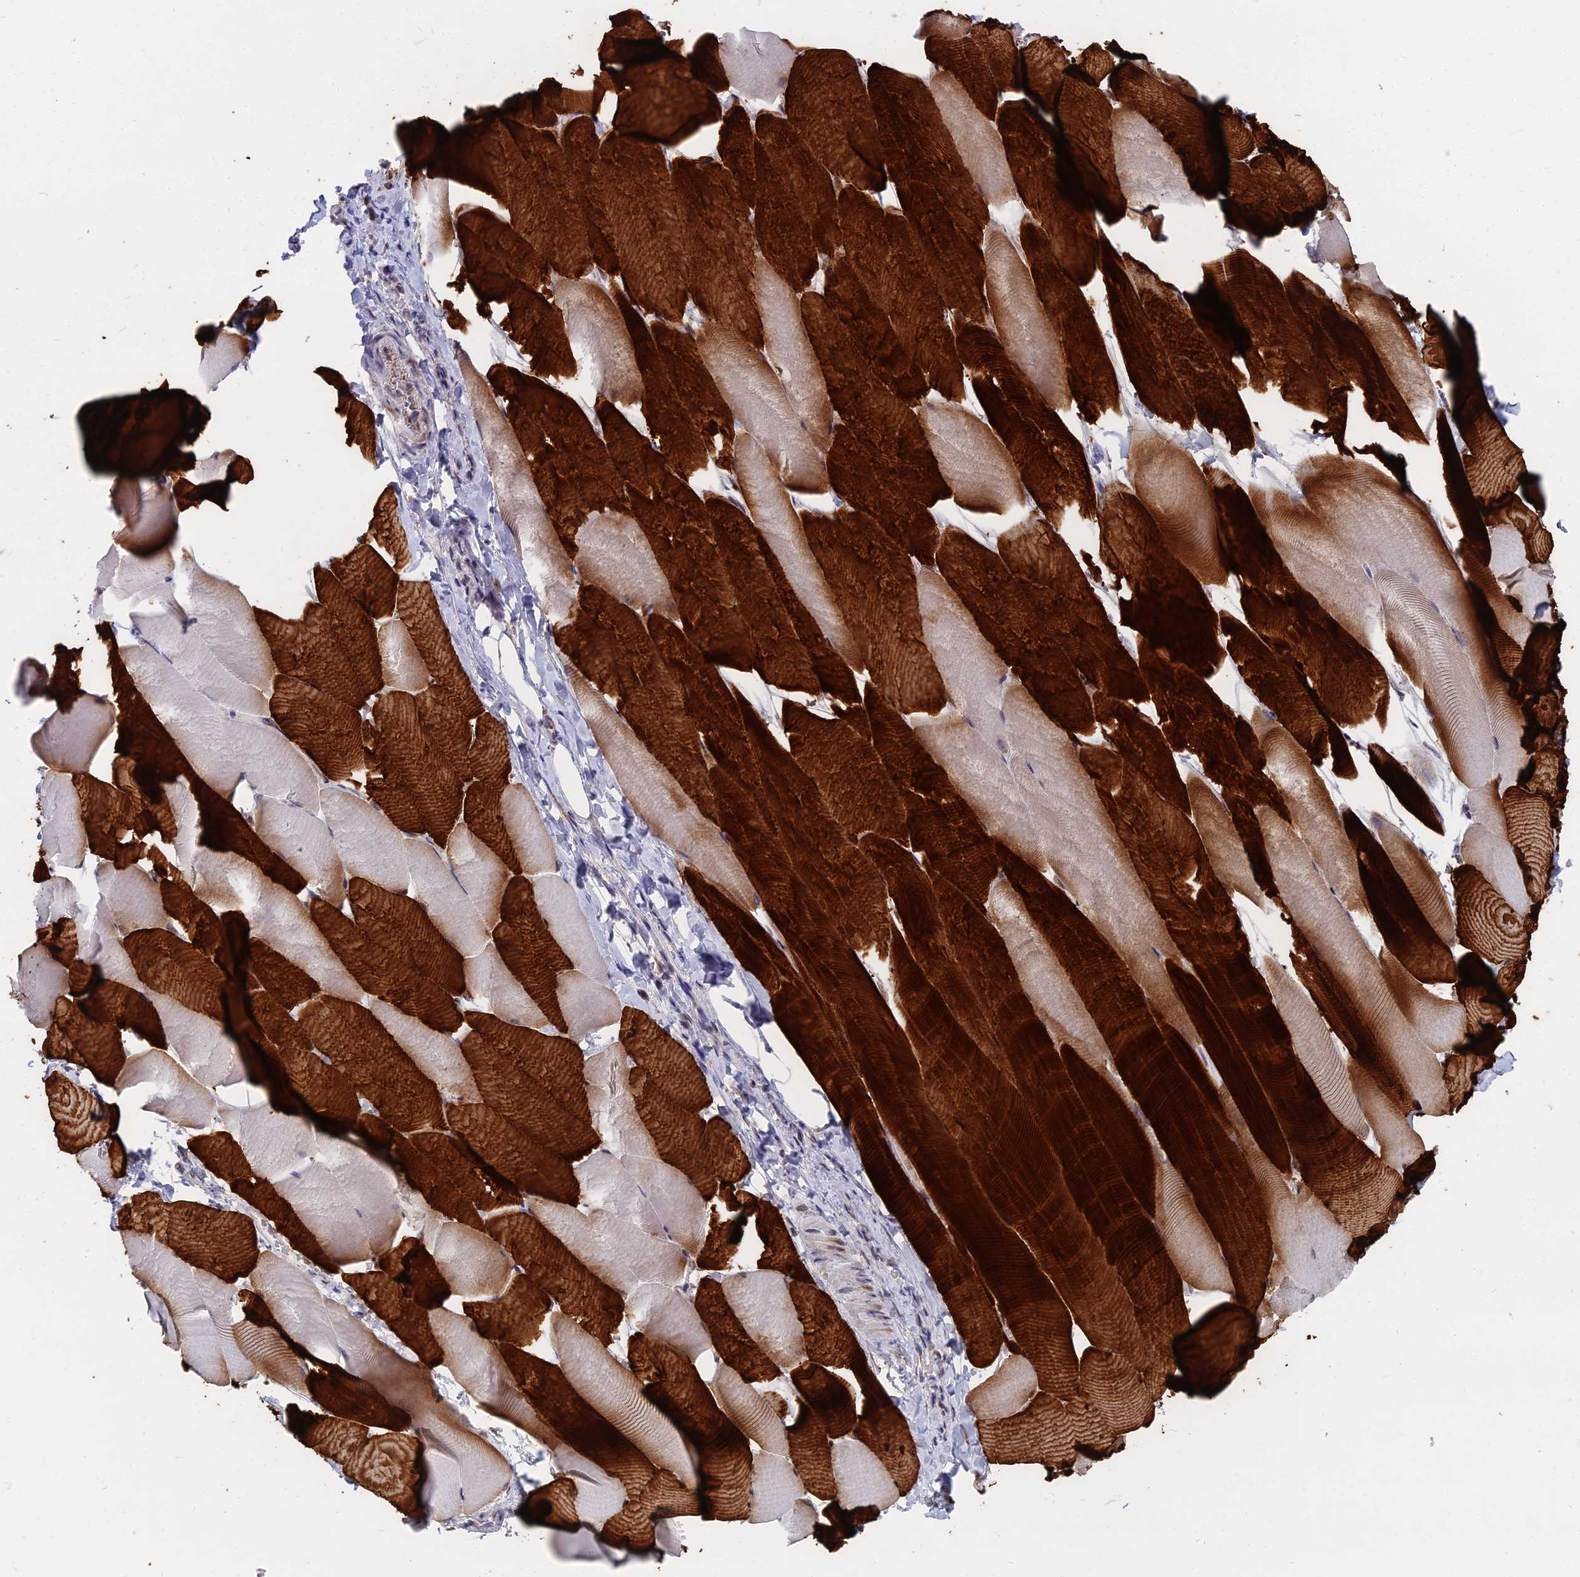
{"staining": {"intensity": "strong", "quantity": "25%-75%", "location": "cytoplasmic/membranous"}, "tissue": "skeletal muscle", "cell_type": "Myocytes", "image_type": "normal", "snomed": [{"axis": "morphology", "description": "Normal tissue, NOS"}, {"axis": "topography", "description": "Skeletal muscle"}], "caption": "An image of skeletal muscle stained for a protein shows strong cytoplasmic/membranous brown staining in myocytes. The staining was performed using DAB (3,3'-diaminobenzidine) to visualize the protein expression in brown, while the nuclei were stained in blue with hematoxylin (Magnification: 20x).", "gene": "TNNT3", "patient": {"sex": "male", "age": 25}}